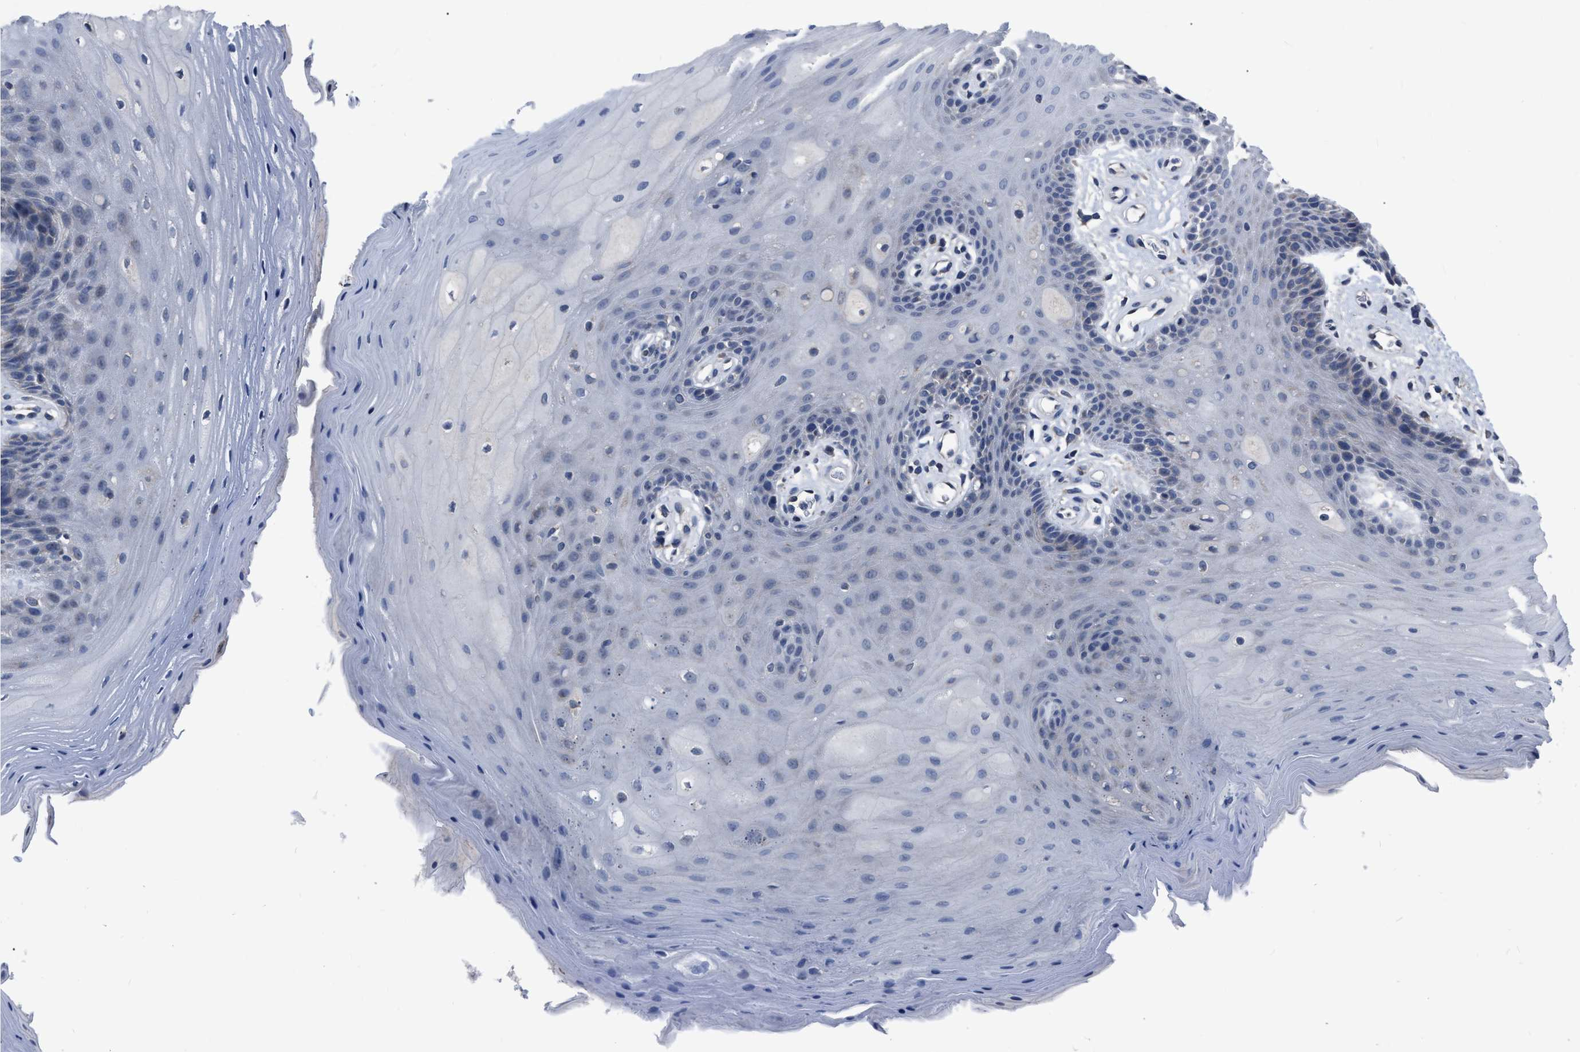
{"staining": {"intensity": "negative", "quantity": "none", "location": "none"}, "tissue": "oral mucosa", "cell_type": "Squamous epithelial cells", "image_type": "normal", "snomed": [{"axis": "morphology", "description": "Normal tissue, NOS"}, {"axis": "morphology", "description": "Squamous cell carcinoma, NOS"}, {"axis": "topography", "description": "Oral tissue"}, {"axis": "topography", "description": "Head-Neck"}], "caption": "The immunohistochemistry (IHC) photomicrograph has no significant staining in squamous epithelial cells of oral mucosa. Nuclei are stained in blue.", "gene": "DDX56", "patient": {"sex": "male", "age": 71}}